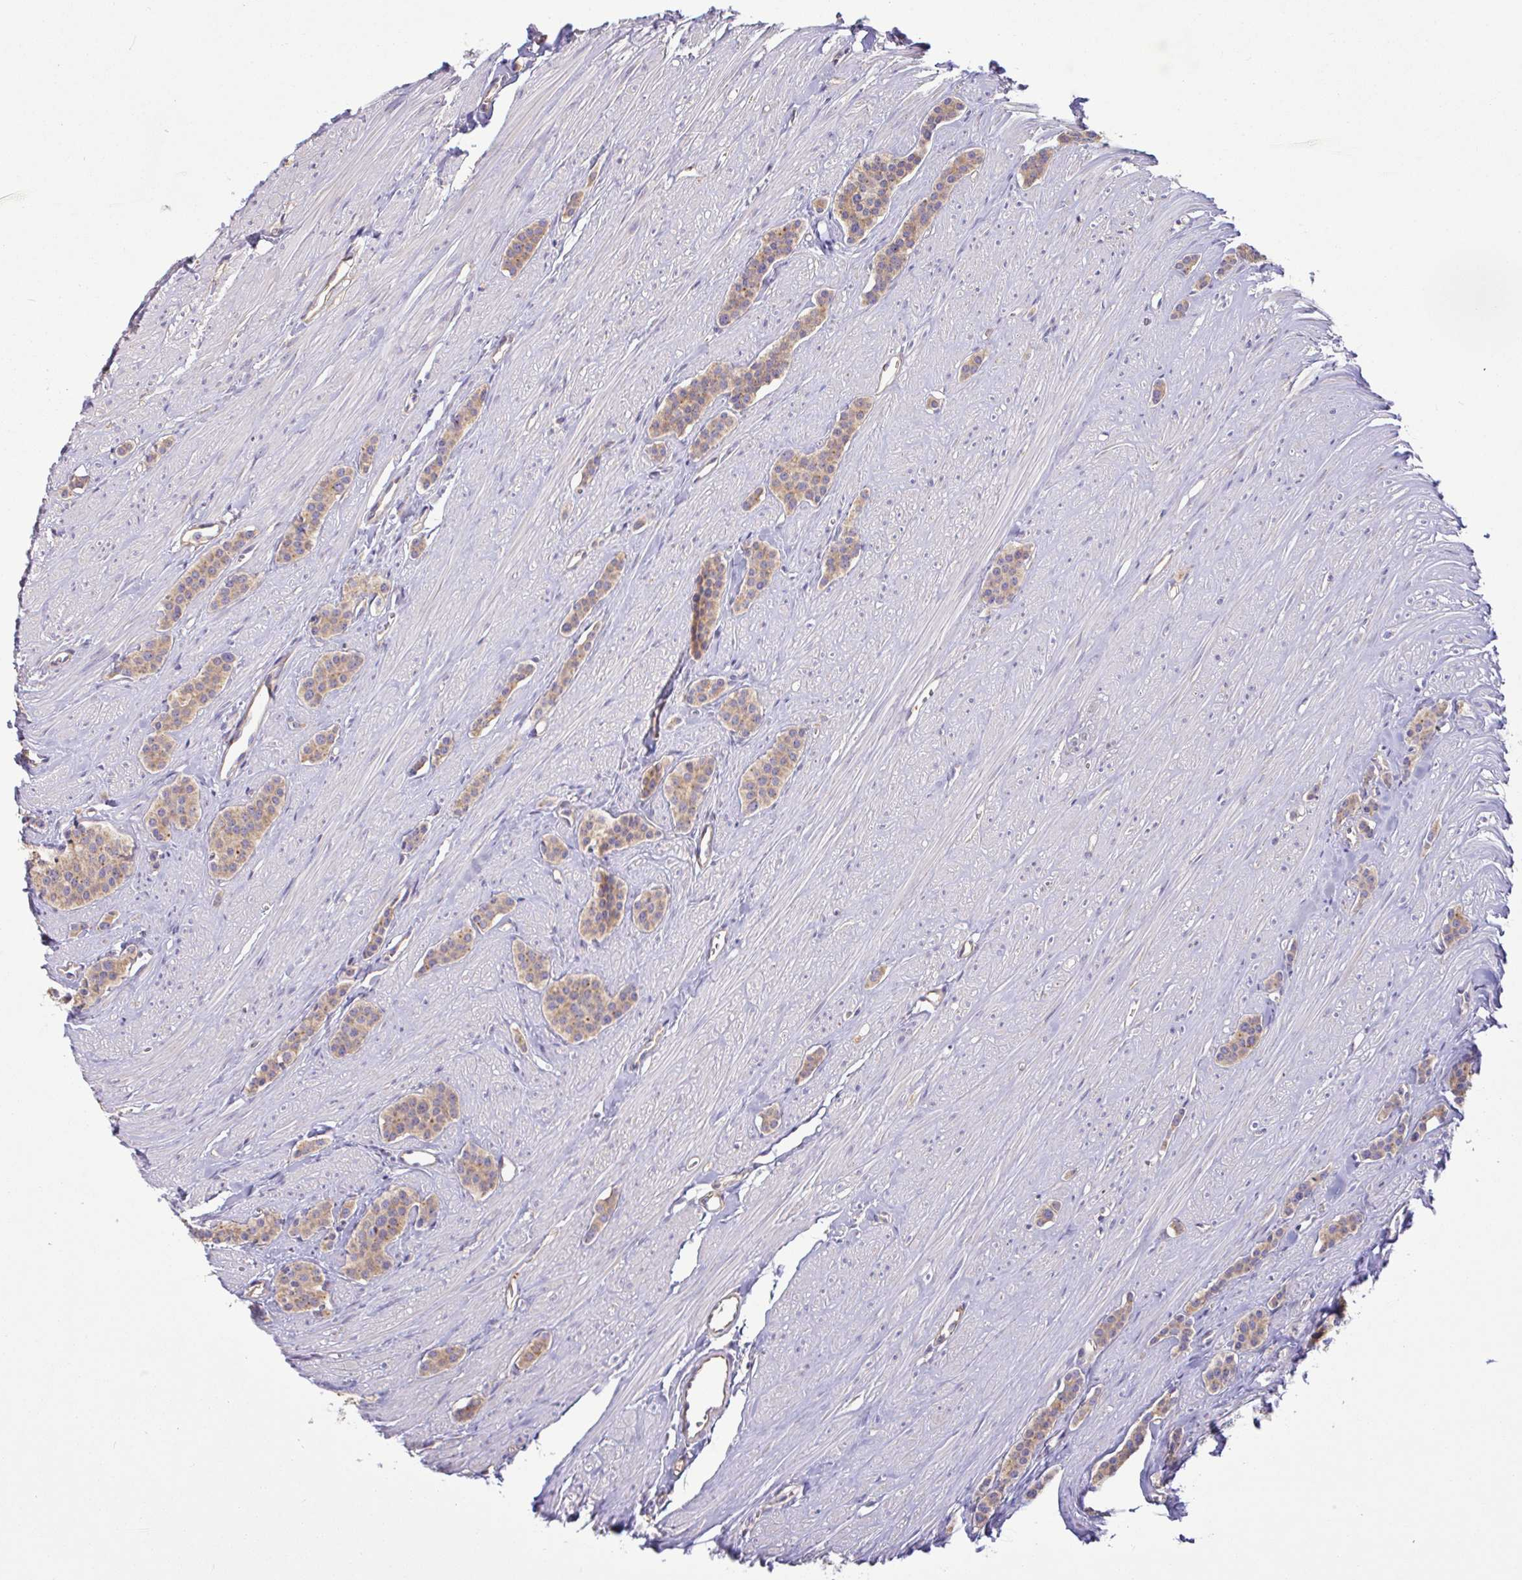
{"staining": {"intensity": "weak", "quantity": ">75%", "location": "cytoplasmic/membranous"}, "tissue": "carcinoid", "cell_type": "Tumor cells", "image_type": "cancer", "snomed": [{"axis": "morphology", "description": "Carcinoid, malignant, NOS"}, {"axis": "topography", "description": "Small intestine"}], "caption": "Weak cytoplasmic/membranous expression for a protein is identified in about >75% of tumor cells of malignant carcinoid using immunohistochemistry (IHC).", "gene": "PLCD4", "patient": {"sex": "male", "age": 60}}